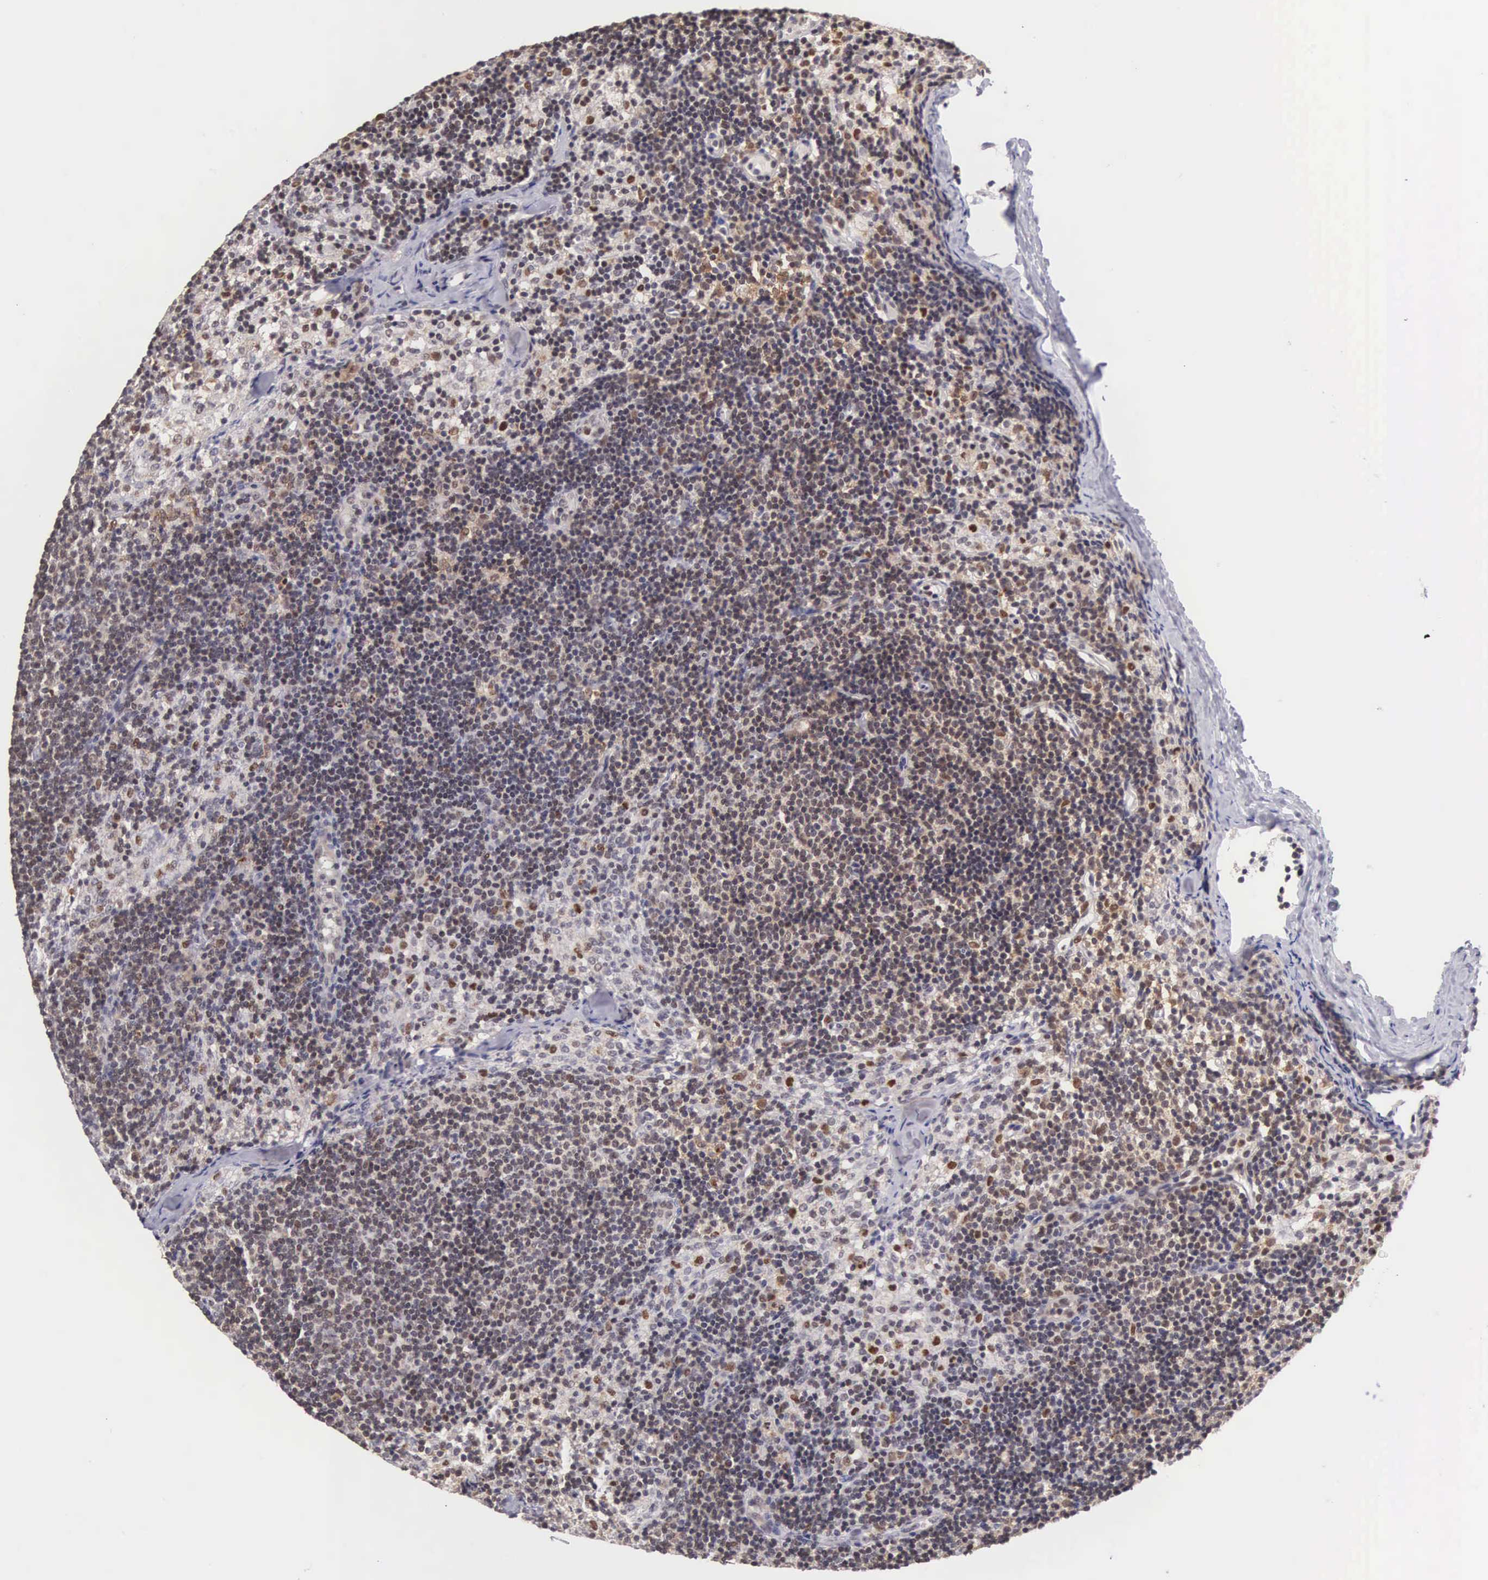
{"staining": {"intensity": "weak", "quantity": "<25%", "location": "nuclear"}, "tissue": "lymph node", "cell_type": "Germinal center cells", "image_type": "normal", "snomed": [{"axis": "morphology", "description": "Normal tissue, NOS"}, {"axis": "topography", "description": "Lymph node"}], "caption": "Immunohistochemistry histopathology image of unremarkable lymph node stained for a protein (brown), which exhibits no staining in germinal center cells.", "gene": "GRK3", "patient": {"sex": "female", "age": 35}}